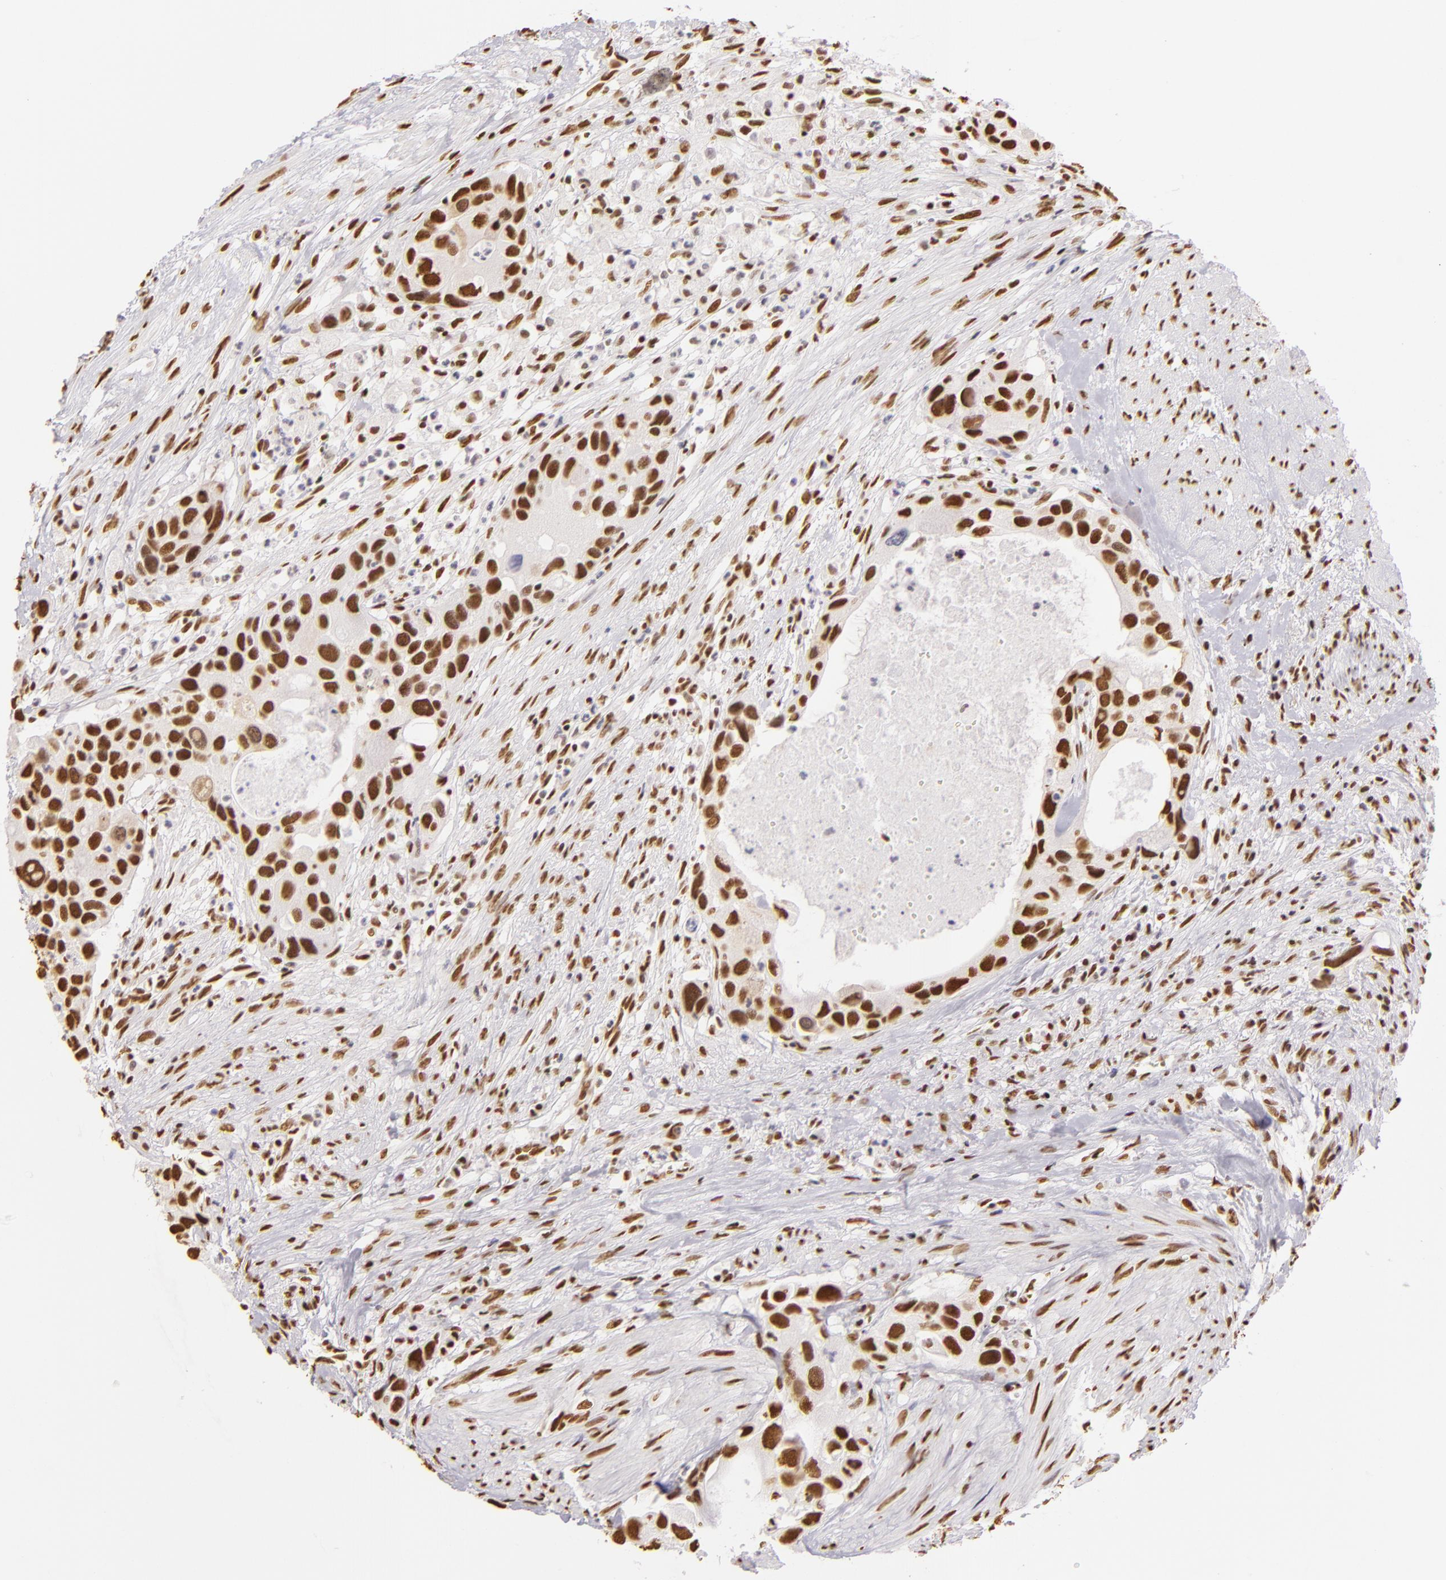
{"staining": {"intensity": "strong", "quantity": ">75%", "location": "nuclear"}, "tissue": "urothelial cancer", "cell_type": "Tumor cells", "image_type": "cancer", "snomed": [{"axis": "morphology", "description": "Urothelial carcinoma, High grade"}, {"axis": "topography", "description": "Urinary bladder"}], "caption": "IHC micrograph of neoplastic tissue: urothelial carcinoma (high-grade) stained using immunohistochemistry (IHC) demonstrates high levels of strong protein expression localized specifically in the nuclear of tumor cells, appearing as a nuclear brown color.", "gene": "PAPOLA", "patient": {"sex": "male", "age": 66}}